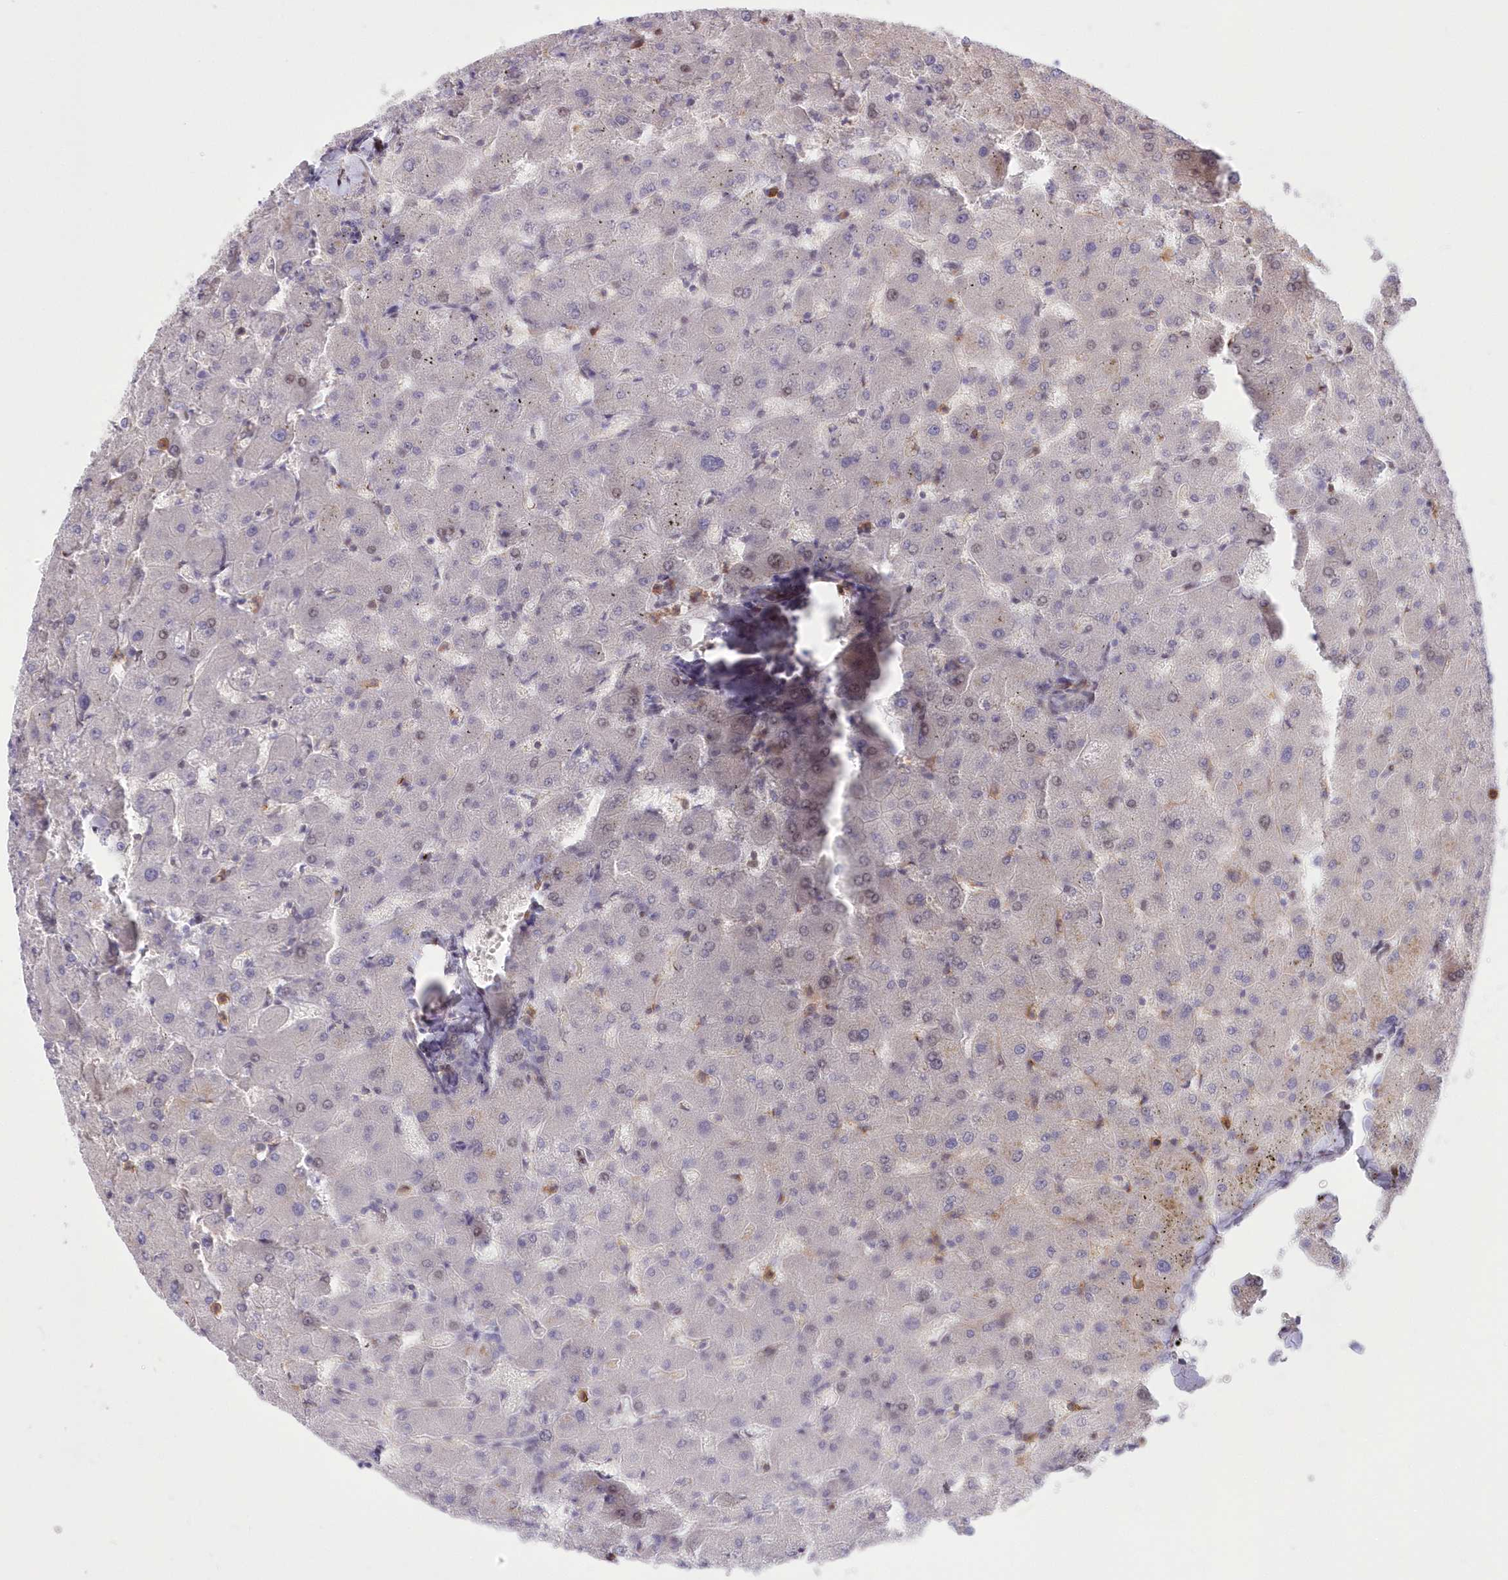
{"staining": {"intensity": "negative", "quantity": "none", "location": "none"}, "tissue": "liver", "cell_type": "Cholangiocytes", "image_type": "normal", "snomed": [{"axis": "morphology", "description": "Normal tissue, NOS"}, {"axis": "topography", "description": "Liver"}], "caption": "Immunohistochemistry histopathology image of unremarkable human liver stained for a protein (brown), which displays no staining in cholangiocytes. (Brightfield microscopy of DAB (3,3'-diaminobenzidine) IHC at high magnification).", "gene": "RNPEPL1", "patient": {"sex": "female", "age": 63}}